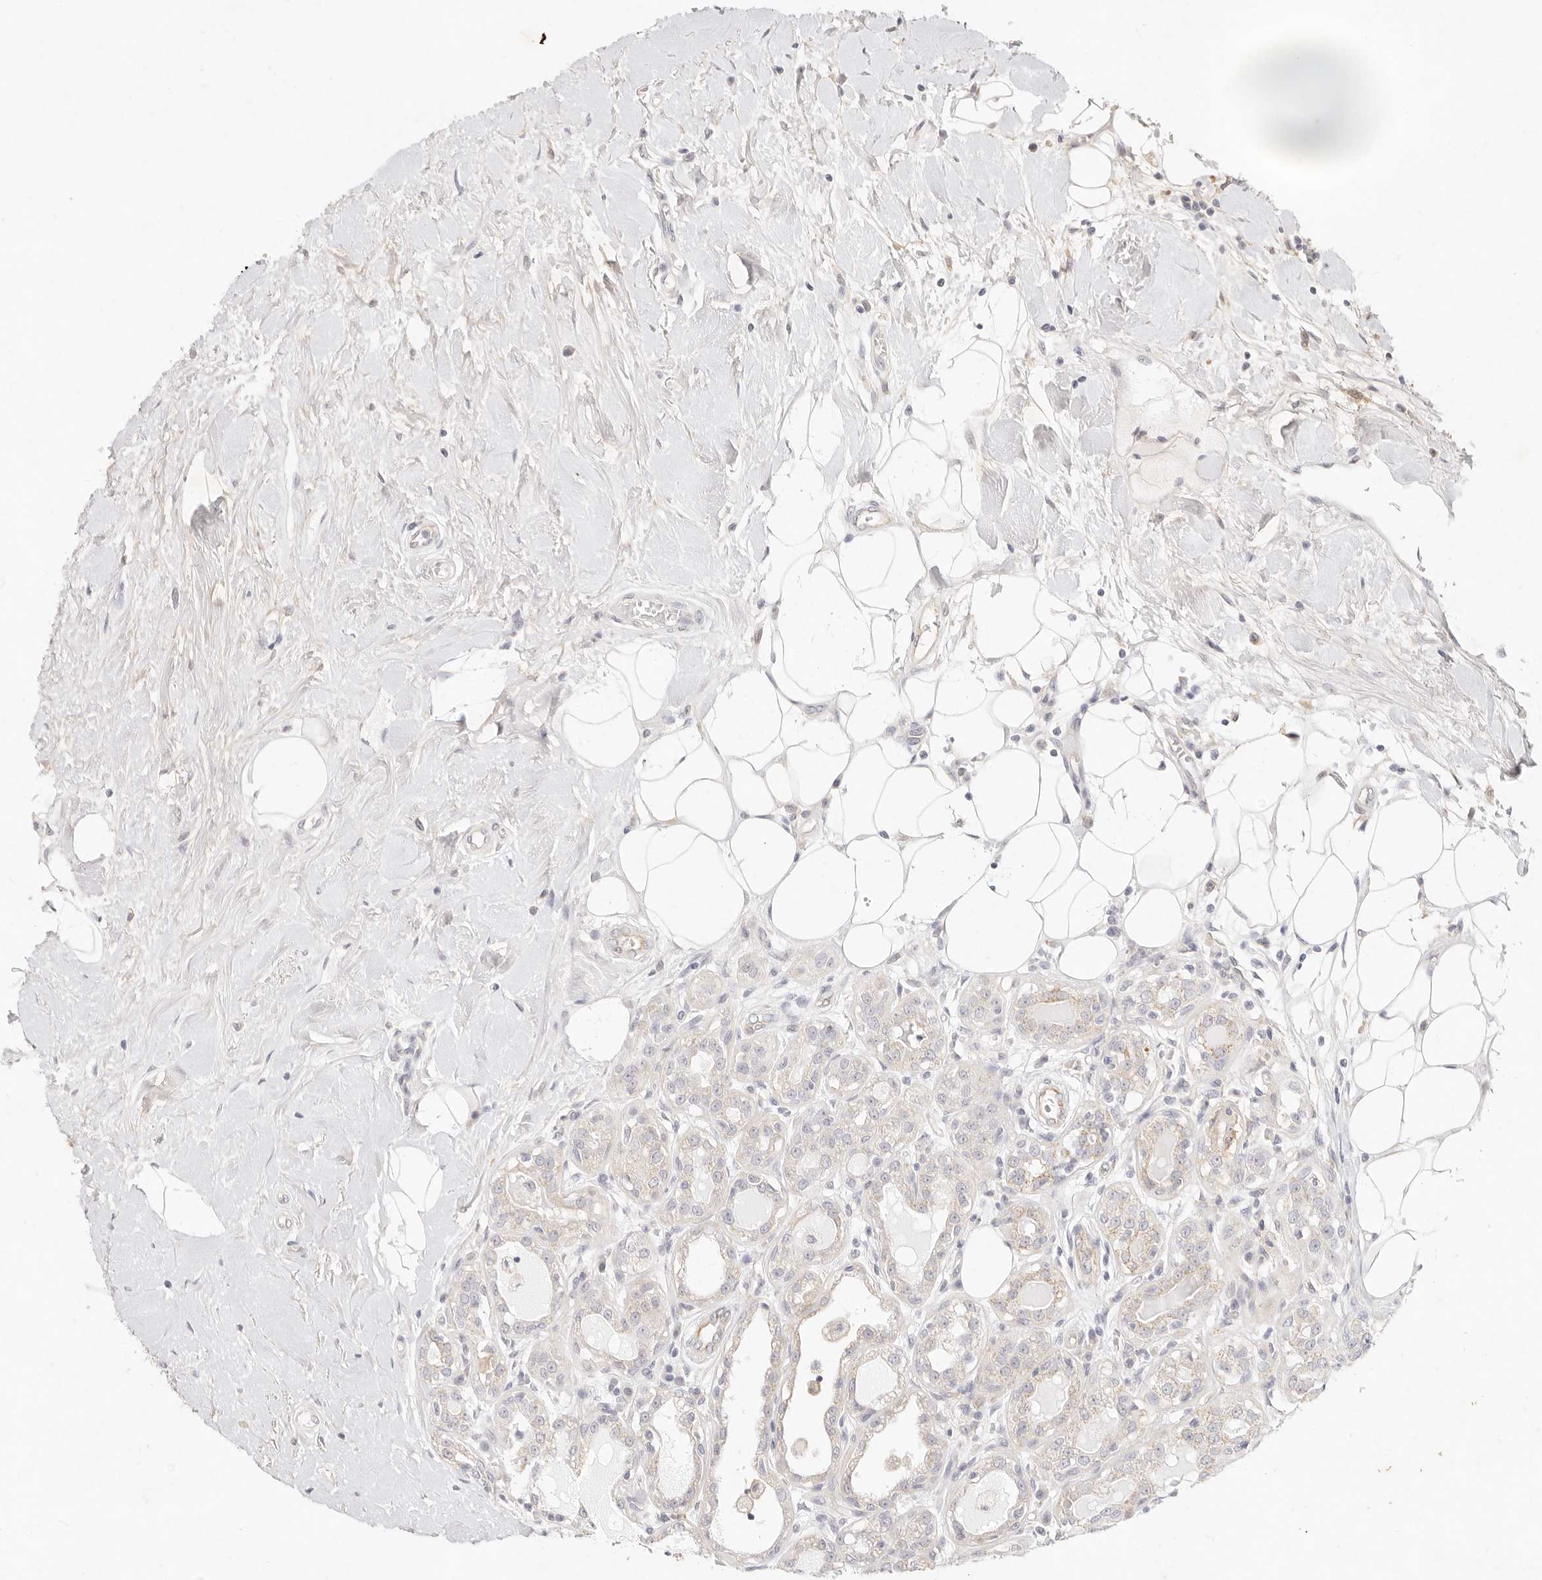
{"staining": {"intensity": "weak", "quantity": "<25%", "location": "cytoplasmic/membranous"}, "tissue": "breast cancer", "cell_type": "Tumor cells", "image_type": "cancer", "snomed": [{"axis": "morphology", "description": "Duct carcinoma"}, {"axis": "topography", "description": "Breast"}], "caption": "Immunohistochemistry (IHC) photomicrograph of neoplastic tissue: human breast cancer (invasive ductal carcinoma) stained with DAB (3,3'-diaminobenzidine) reveals no significant protein expression in tumor cells. Nuclei are stained in blue.", "gene": "GPR84", "patient": {"sex": "female", "age": 27}}